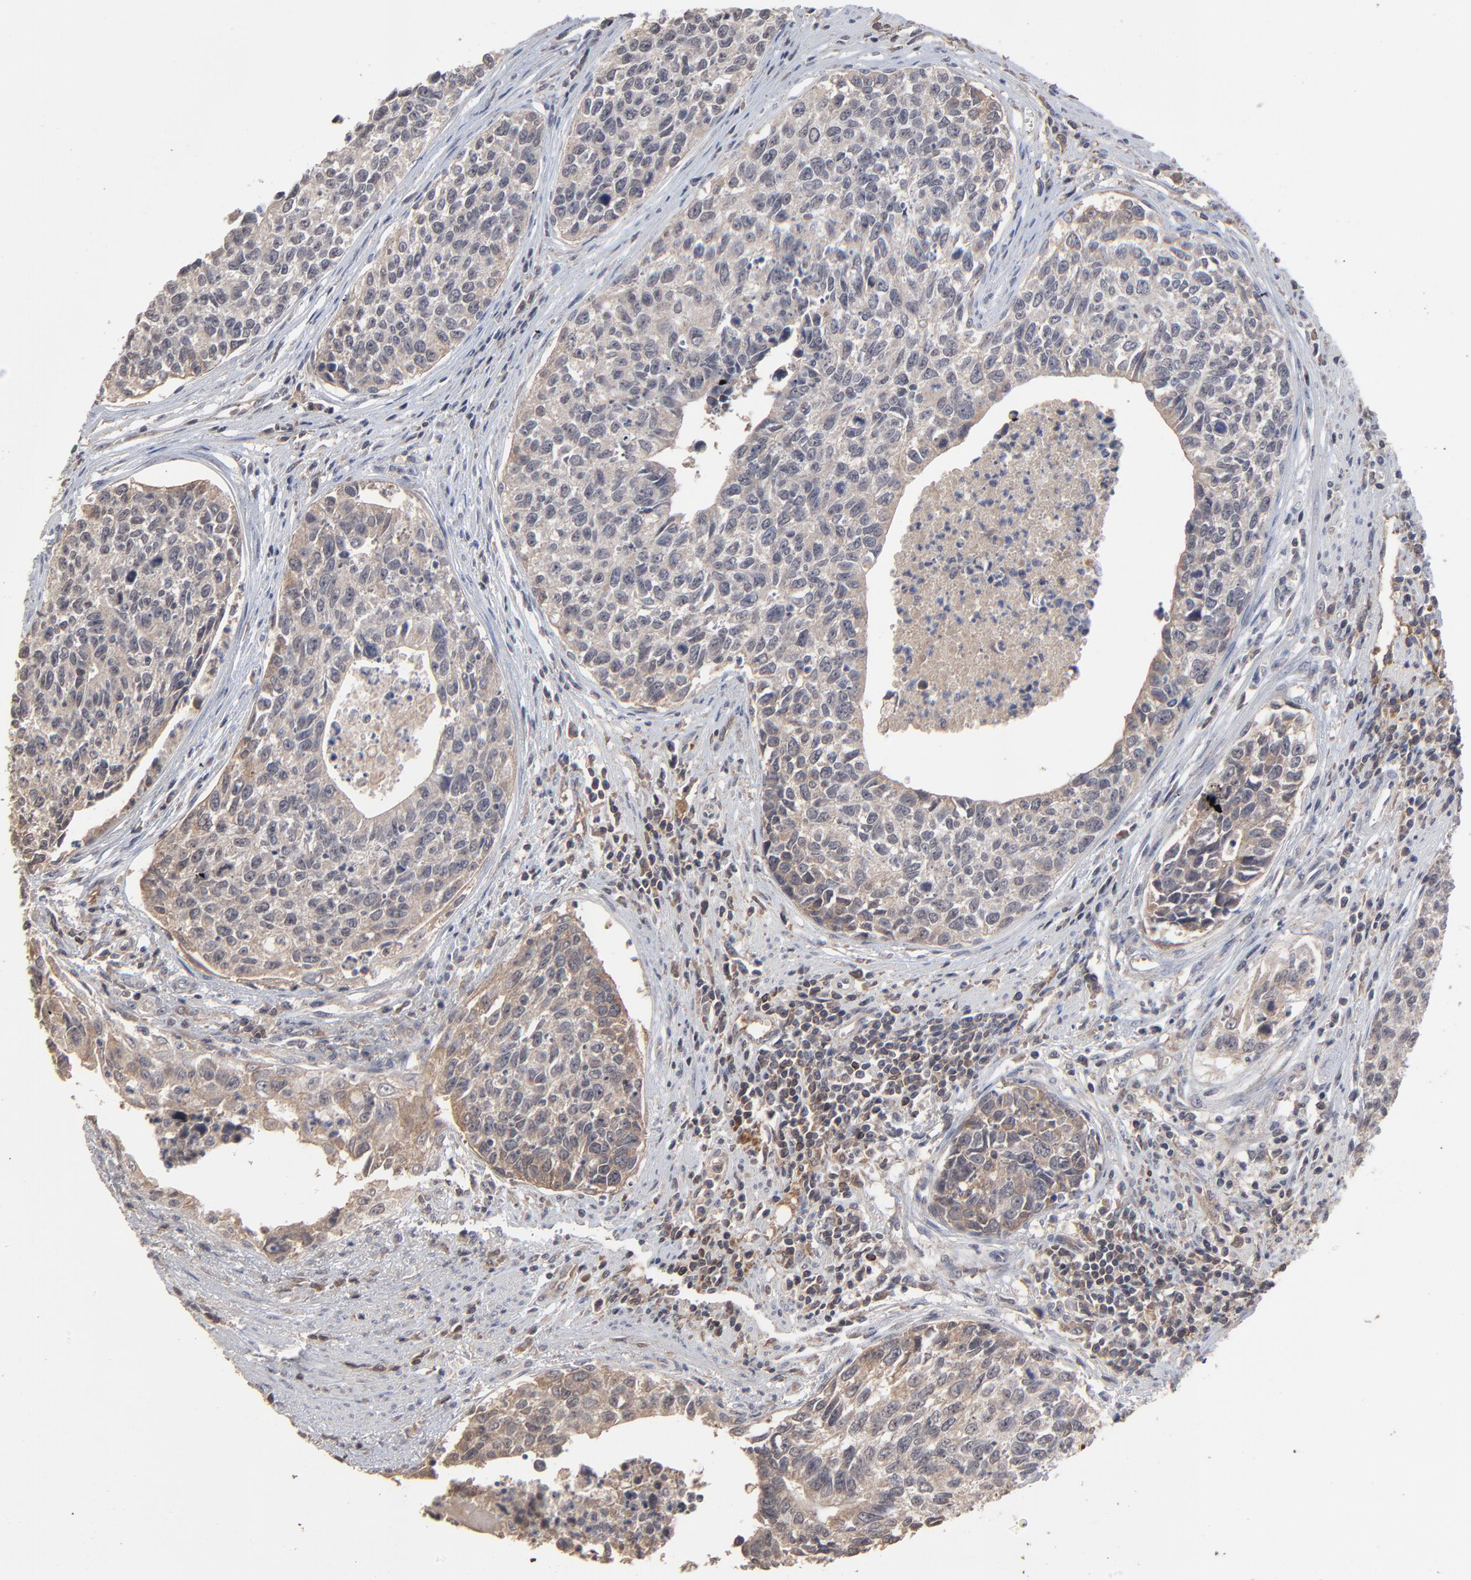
{"staining": {"intensity": "weak", "quantity": ">75%", "location": "cytoplasmic/membranous"}, "tissue": "urothelial cancer", "cell_type": "Tumor cells", "image_type": "cancer", "snomed": [{"axis": "morphology", "description": "Urothelial carcinoma, High grade"}, {"axis": "topography", "description": "Urinary bladder"}], "caption": "Immunohistochemical staining of high-grade urothelial carcinoma reveals low levels of weak cytoplasmic/membranous expression in approximately >75% of tumor cells.", "gene": "VPREB3", "patient": {"sex": "male", "age": 81}}